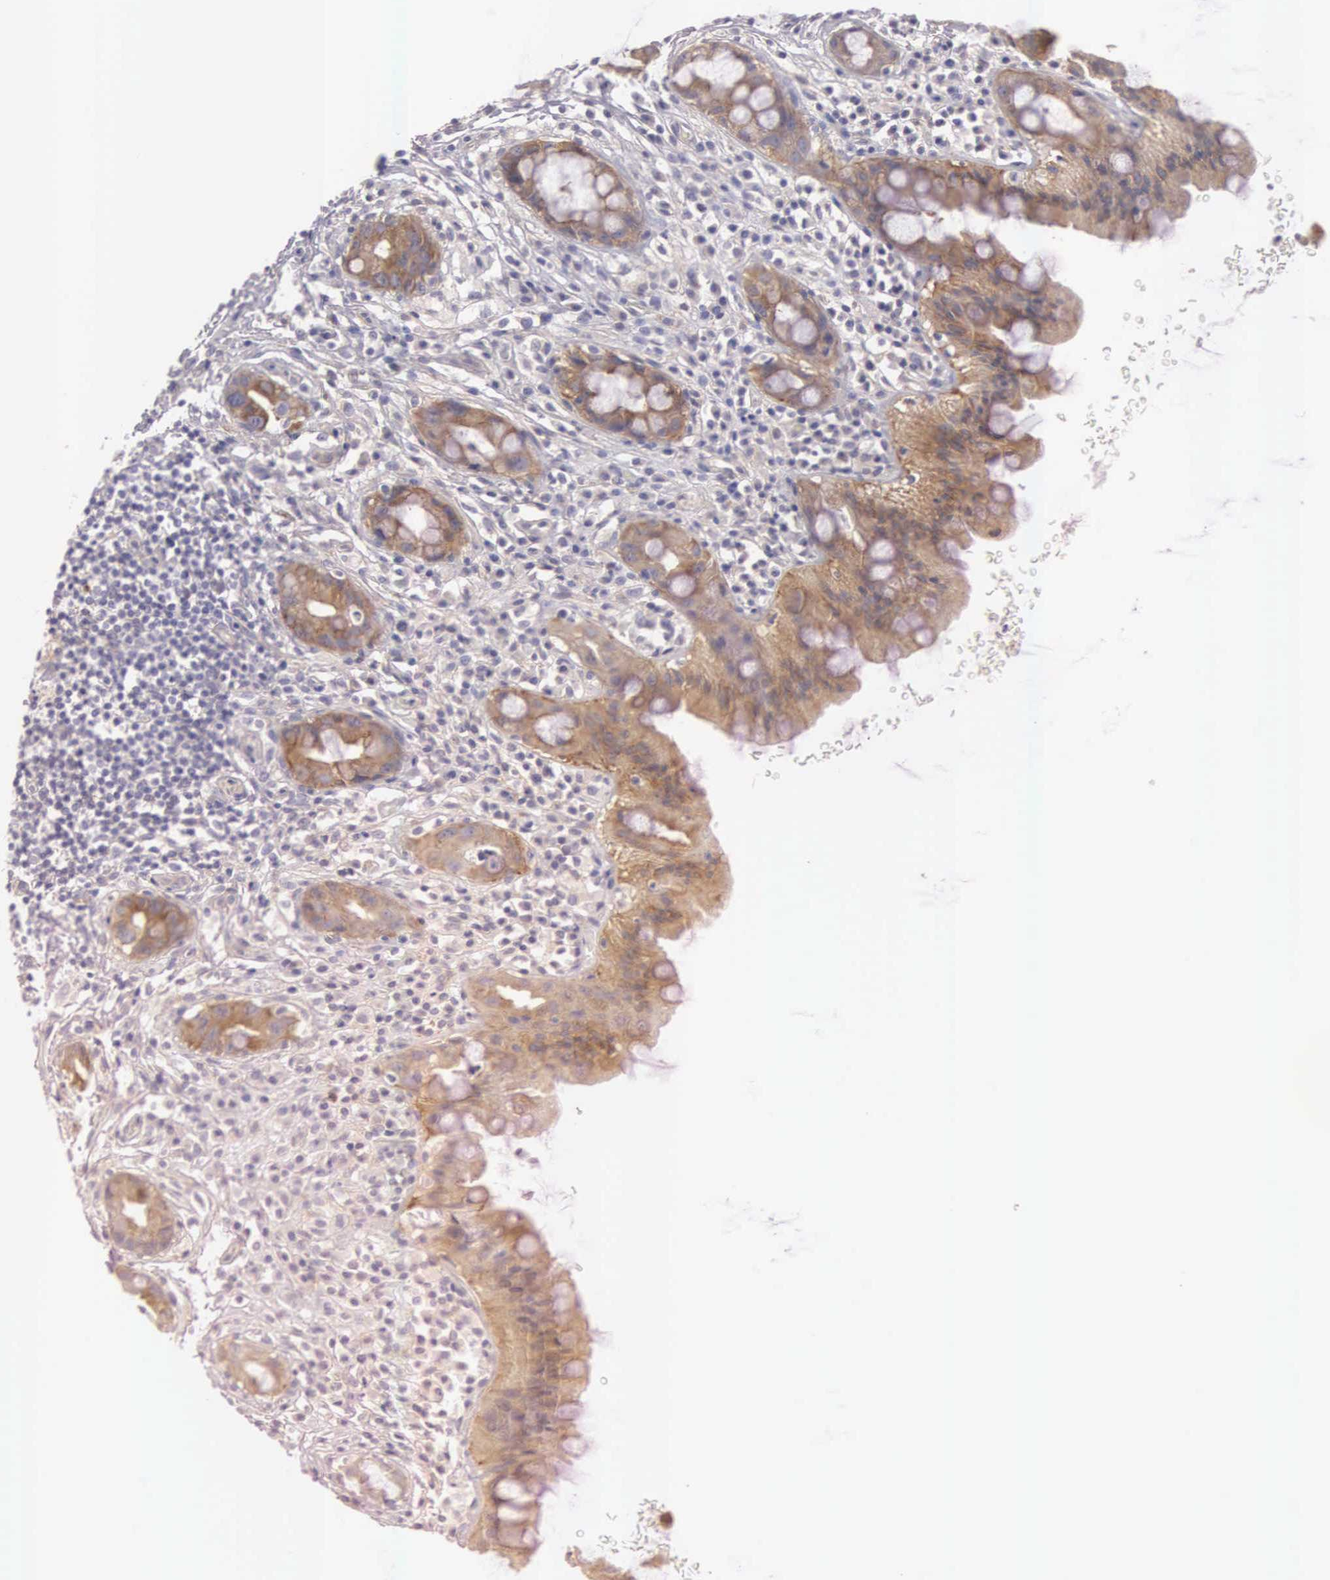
{"staining": {"intensity": "moderate", "quantity": ">75%", "location": "cytoplasmic/membranous"}, "tissue": "rectum", "cell_type": "Glandular cells", "image_type": "normal", "snomed": [{"axis": "morphology", "description": "Normal tissue, NOS"}, {"axis": "topography", "description": "Rectum"}], "caption": "The immunohistochemical stain highlights moderate cytoplasmic/membranous staining in glandular cells of benign rectum. The staining is performed using DAB brown chromogen to label protein expression. The nuclei are counter-stained blue using hematoxylin.", "gene": "CEP170B", "patient": {"sex": "male", "age": 65}}